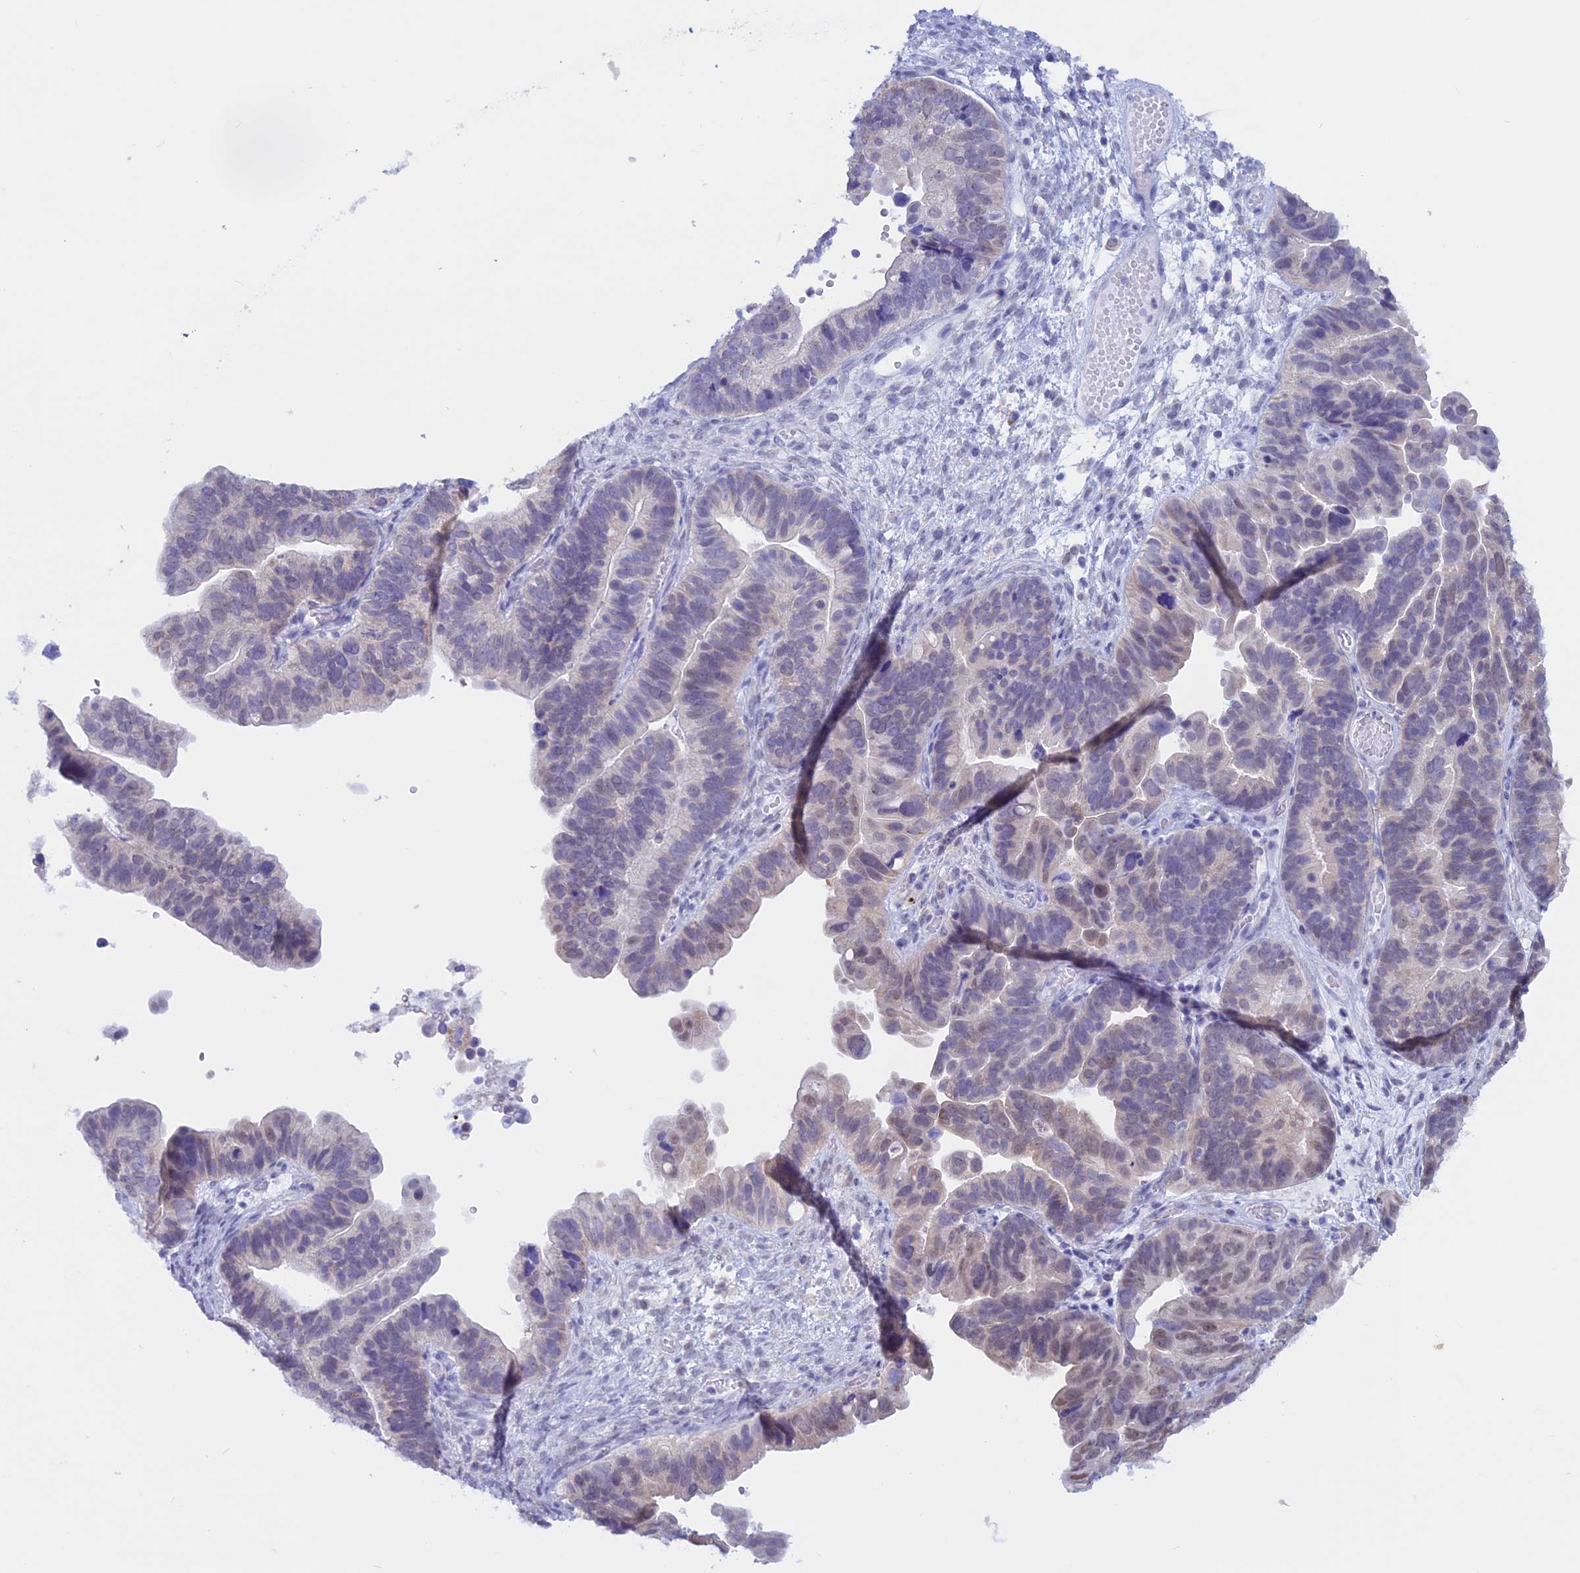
{"staining": {"intensity": "weak", "quantity": "<25%", "location": "nuclear"}, "tissue": "ovarian cancer", "cell_type": "Tumor cells", "image_type": "cancer", "snomed": [{"axis": "morphology", "description": "Cystadenocarcinoma, serous, NOS"}, {"axis": "topography", "description": "Ovary"}], "caption": "This is a image of immunohistochemistry staining of ovarian cancer, which shows no positivity in tumor cells.", "gene": "LHFPL2", "patient": {"sex": "female", "age": 56}}